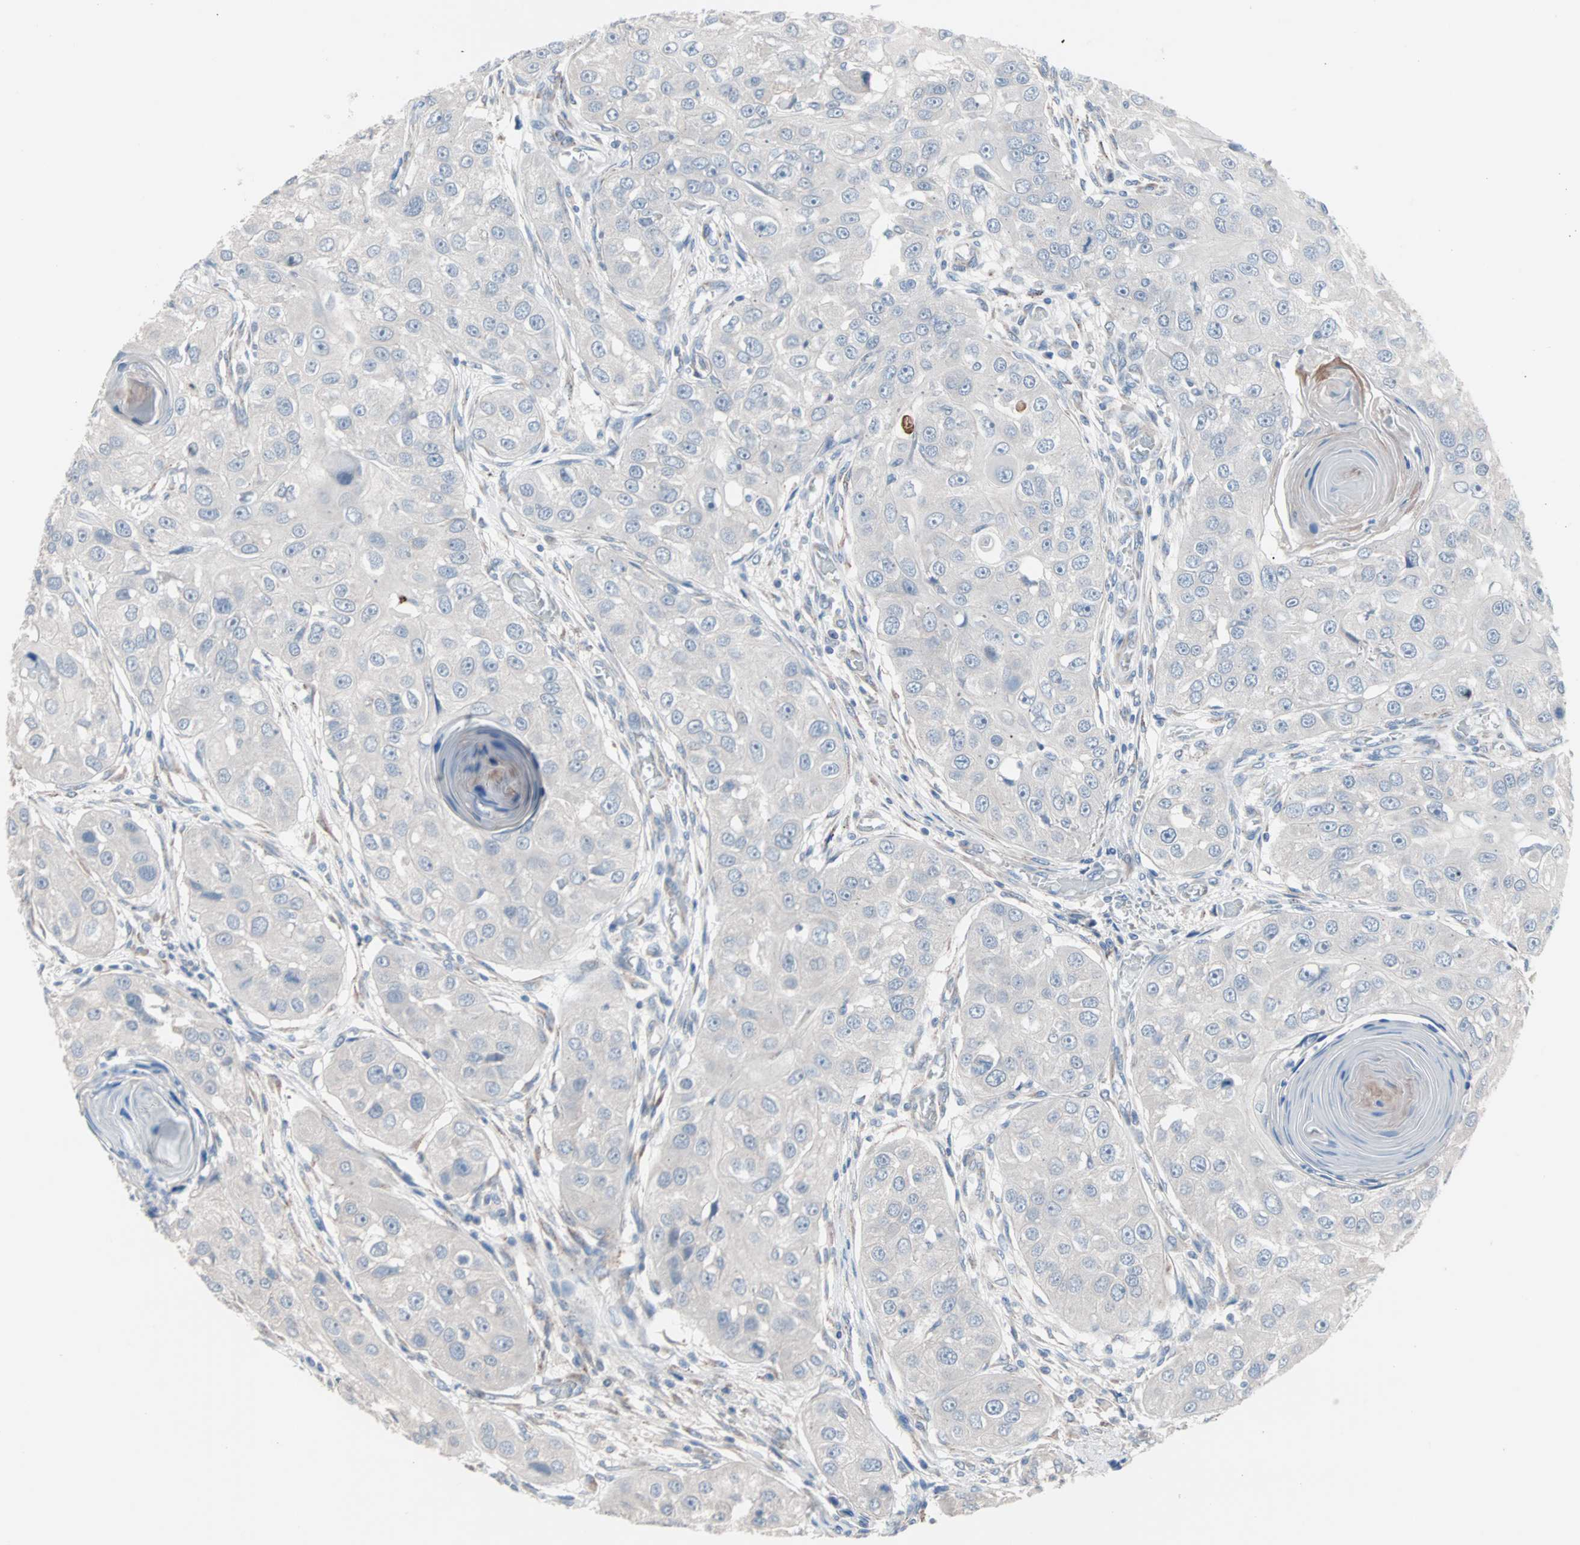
{"staining": {"intensity": "negative", "quantity": "none", "location": "none"}, "tissue": "head and neck cancer", "cell_type": "Tumor cells", "image_type": "cancer", "snomed": [{"axis": "morphology", "description": "Normal tissue, NOS"}, {"axis": "morphology", "description": "Squamous cell carcinoma, NOS"}, {"axis": "topography", "description": "Skeletal muscle"}, {"axis": "topography", "description": "Head-Neck"}], "caption": "Human head and neck cancer stained for a protein using immunohistochemistry (IHC) reveals no expression in tumor cells.", "gene": "ULBP1", "patient": {"sex": "male", "age": 51}}